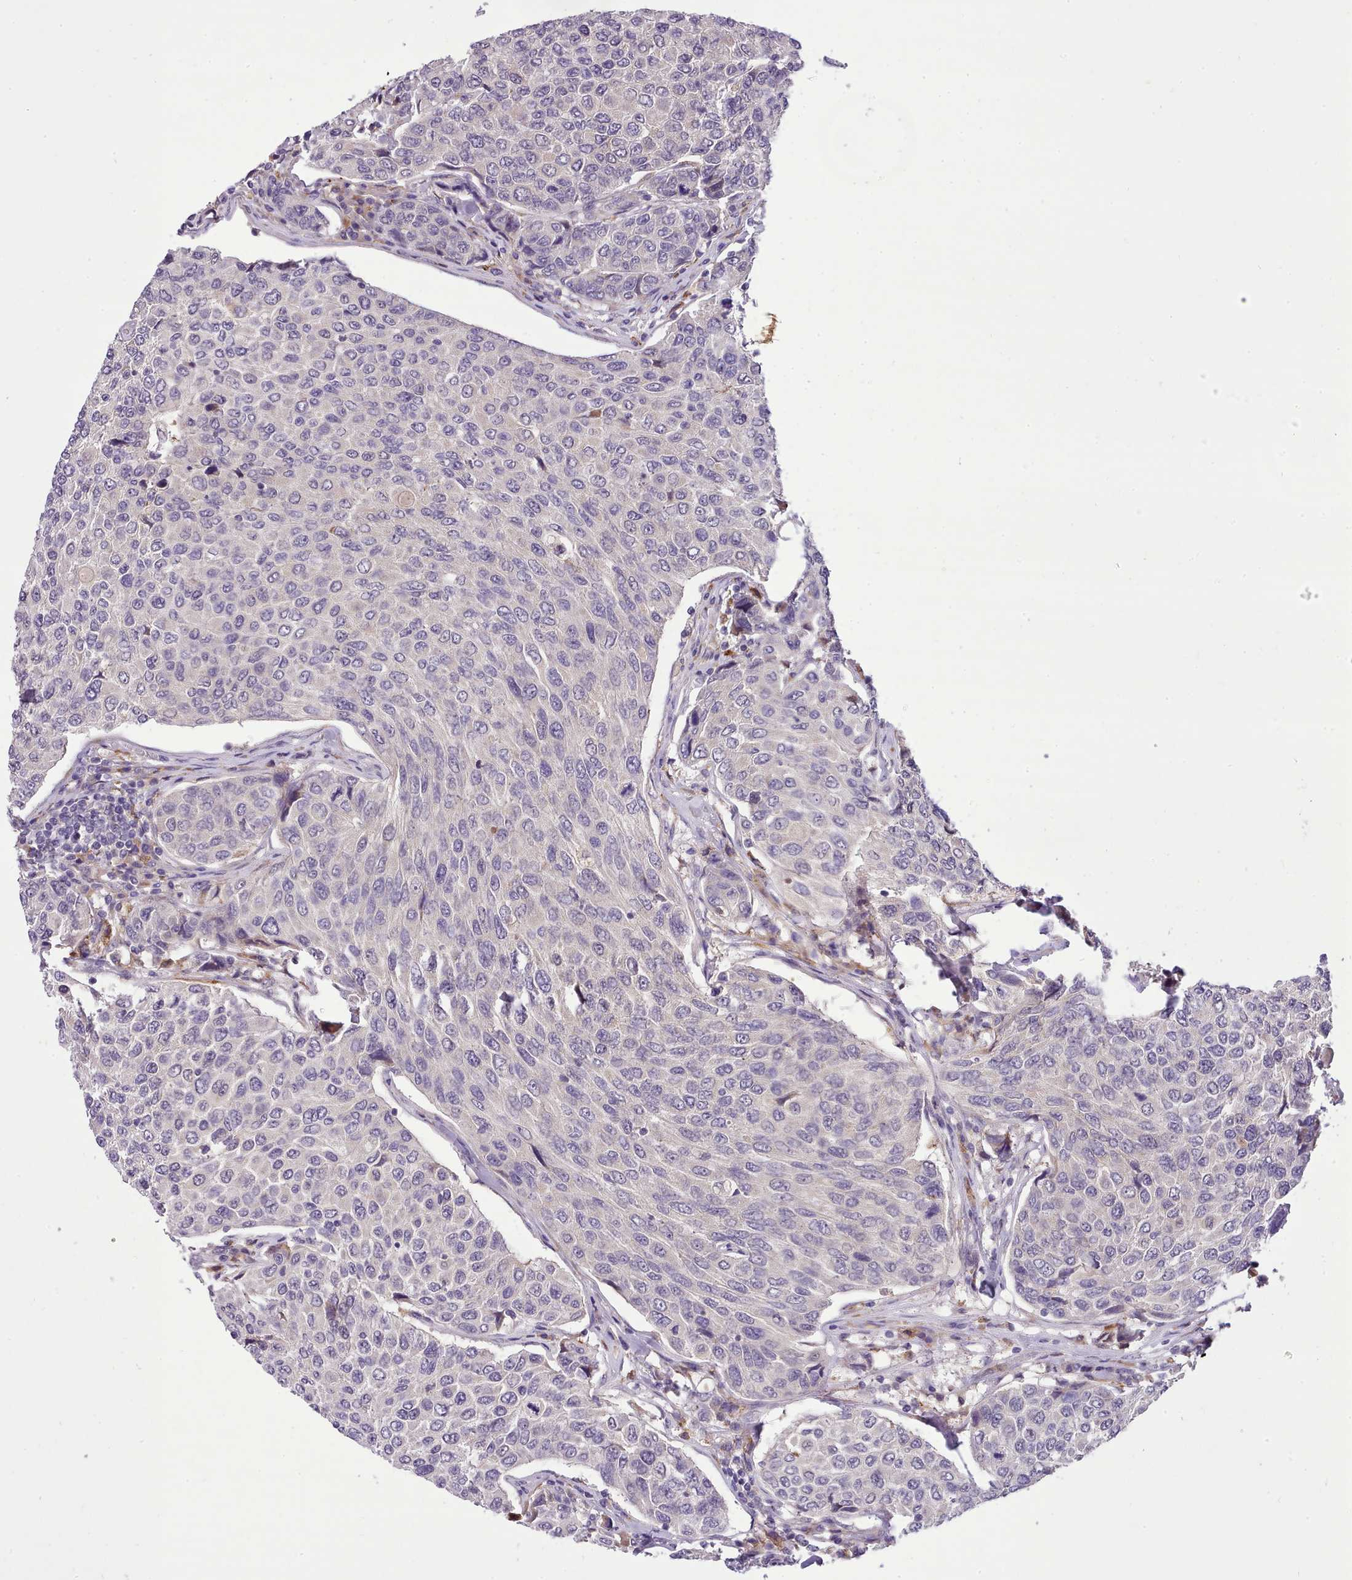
{"staining": {"intensity": "negative", "quantity": "none", "location": "none"}, "tissue": "breast cancer", "cell_type": "Tumor cells", "image_type": "cancer", "snomed": [{"axis": "morphology", "description": "Duct carcinoma"}, {"axis": "topography", "description": "Breast"}], "caption": "An image of breast cancer stained for a protein exhibits no brown staining in tumor cells. The staining was performed using DAB (3,3'-diaminobenzidine) to visualize the protein expression in brown, while the nuclei were stained in blue with hematoxylin (Magnification: 20x).", "gene": "FAM83E", "patient": {"sex": "female", "age": 55}}